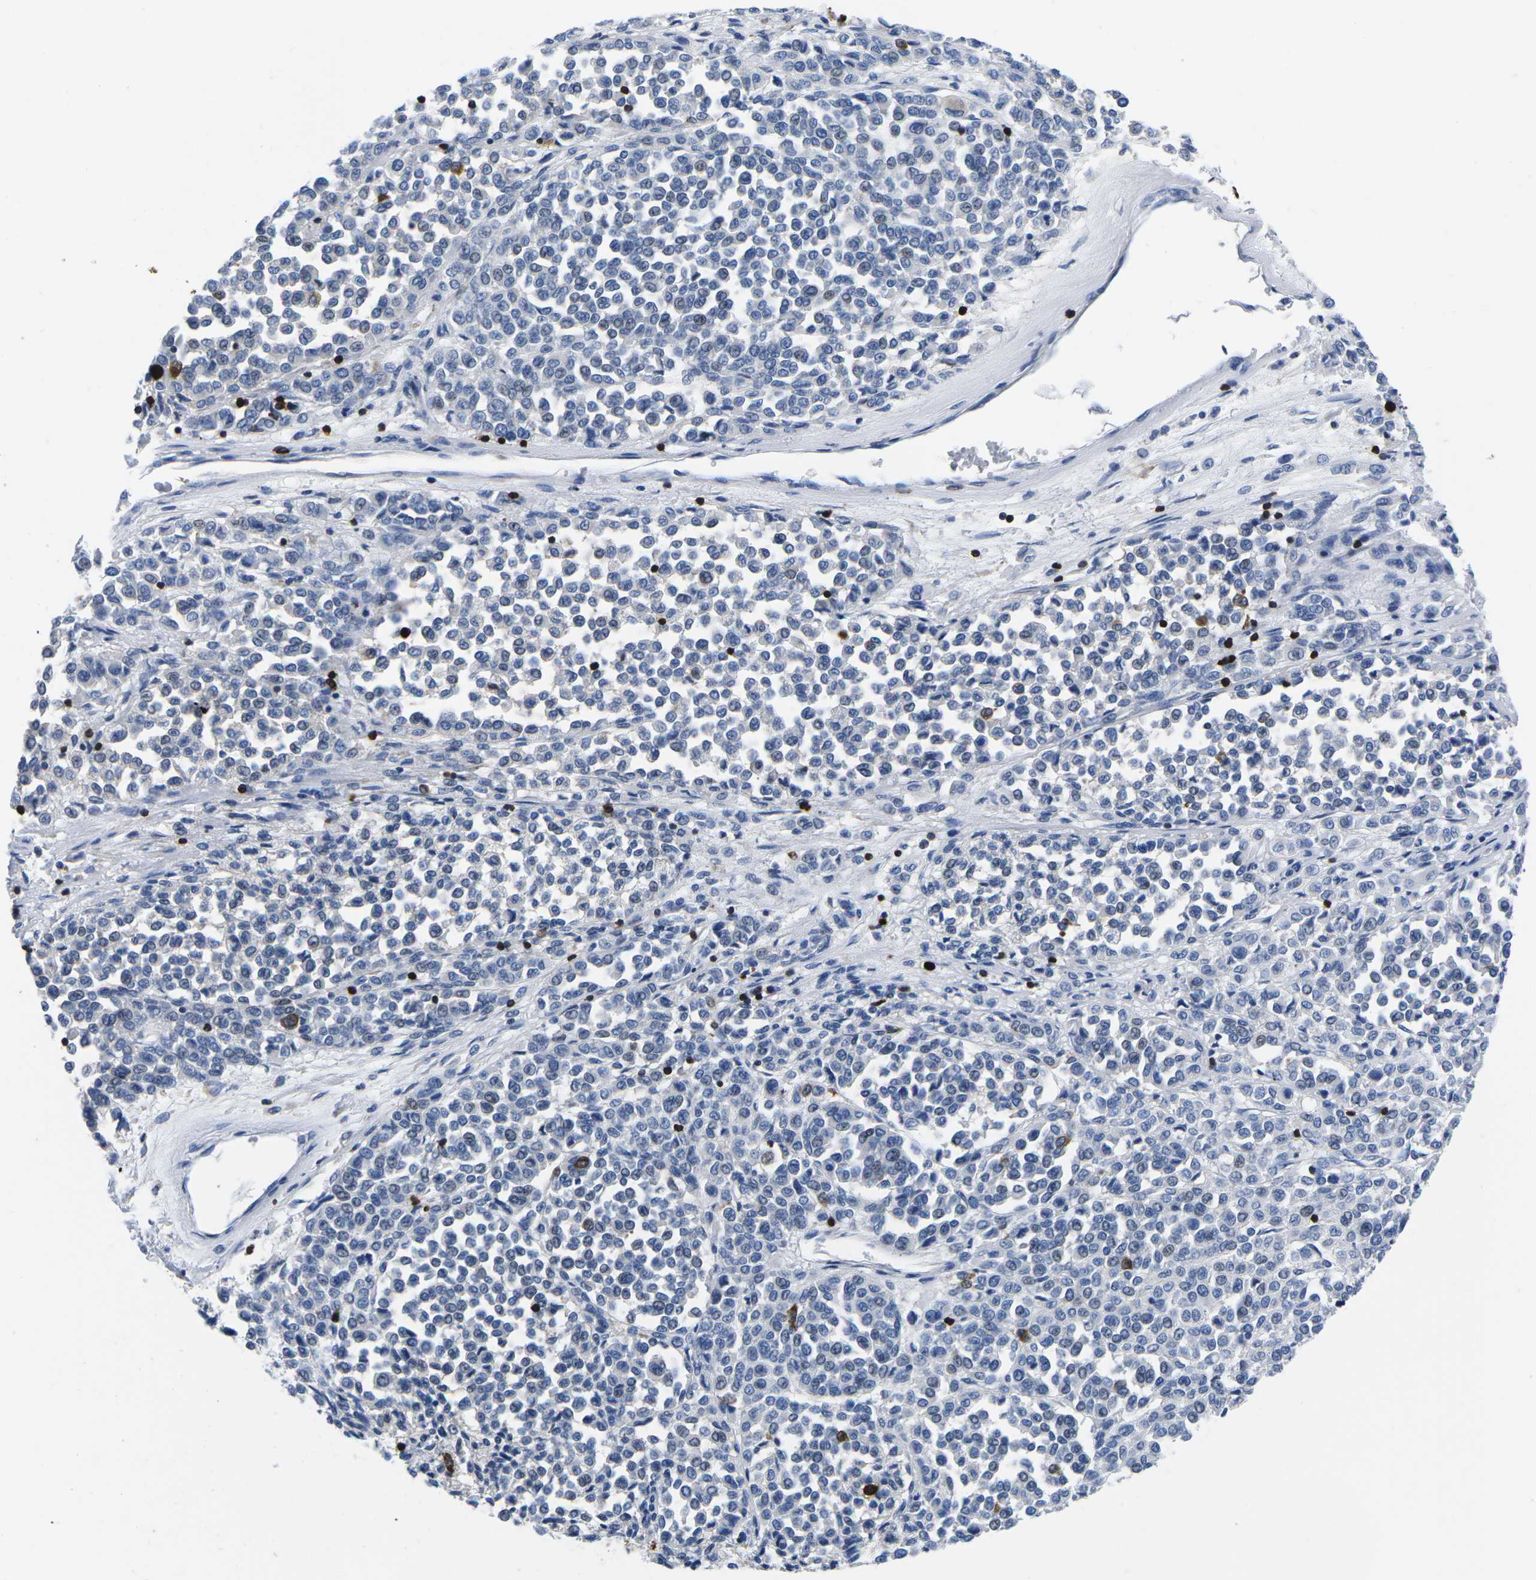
{"staining": {"intensity": "negative", "quantity": "none", "location": "none"}, "tissue": "melanoma", "cell_type": "Tumor cells", "image_type": "cancer", "snomed": [{"axis": "morphology", "description": "Malignant melanoma, Metastatic site"}, {"axis": "topography", "description": "Pancreas"}], "caption": "Tumor cells are negative for protein expression in human melanoma.", "gene": "CTSW", "patient": {"sex": "female", "age": 30}}